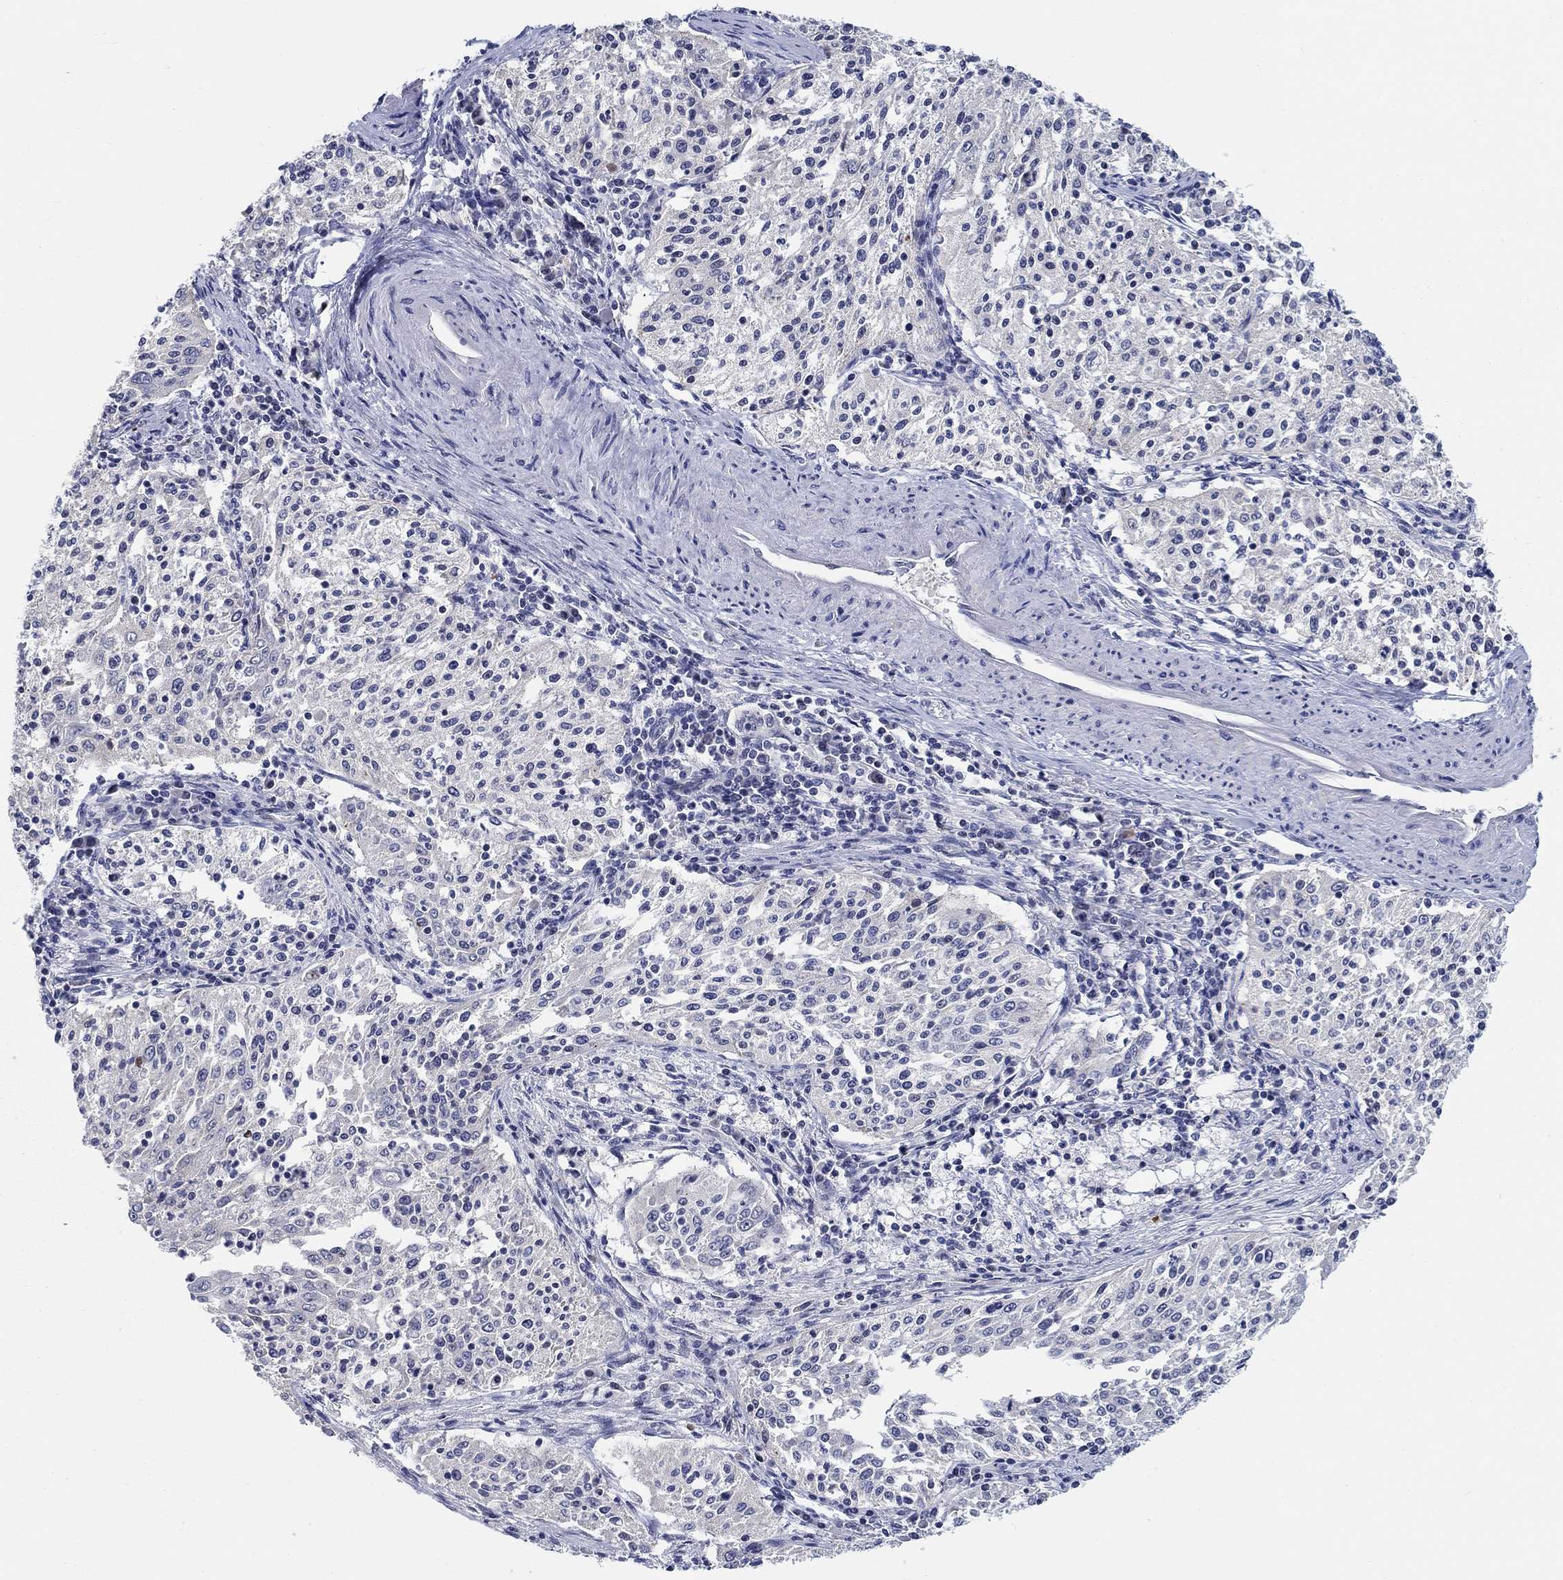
{"staining": {"intensity": "negative", "quantity": "none", "location": "none"}, "tissue": "cervical cancer", "cell_type": "Tumor cells", "image_type": "cancer", "snomed": [{"axis": "morphology", "description": "Squamous cell carcinoma, NOS"}, {"axis": "topography", "description": "Cervix"}], "caption": "Cervical cancer (squamous cell carcinoma) was stained to show a protein in brown. There is no significant positivity in tumor cells.", "gene": "SMIM18", "patient": {"sex": "female", "age": 41}}